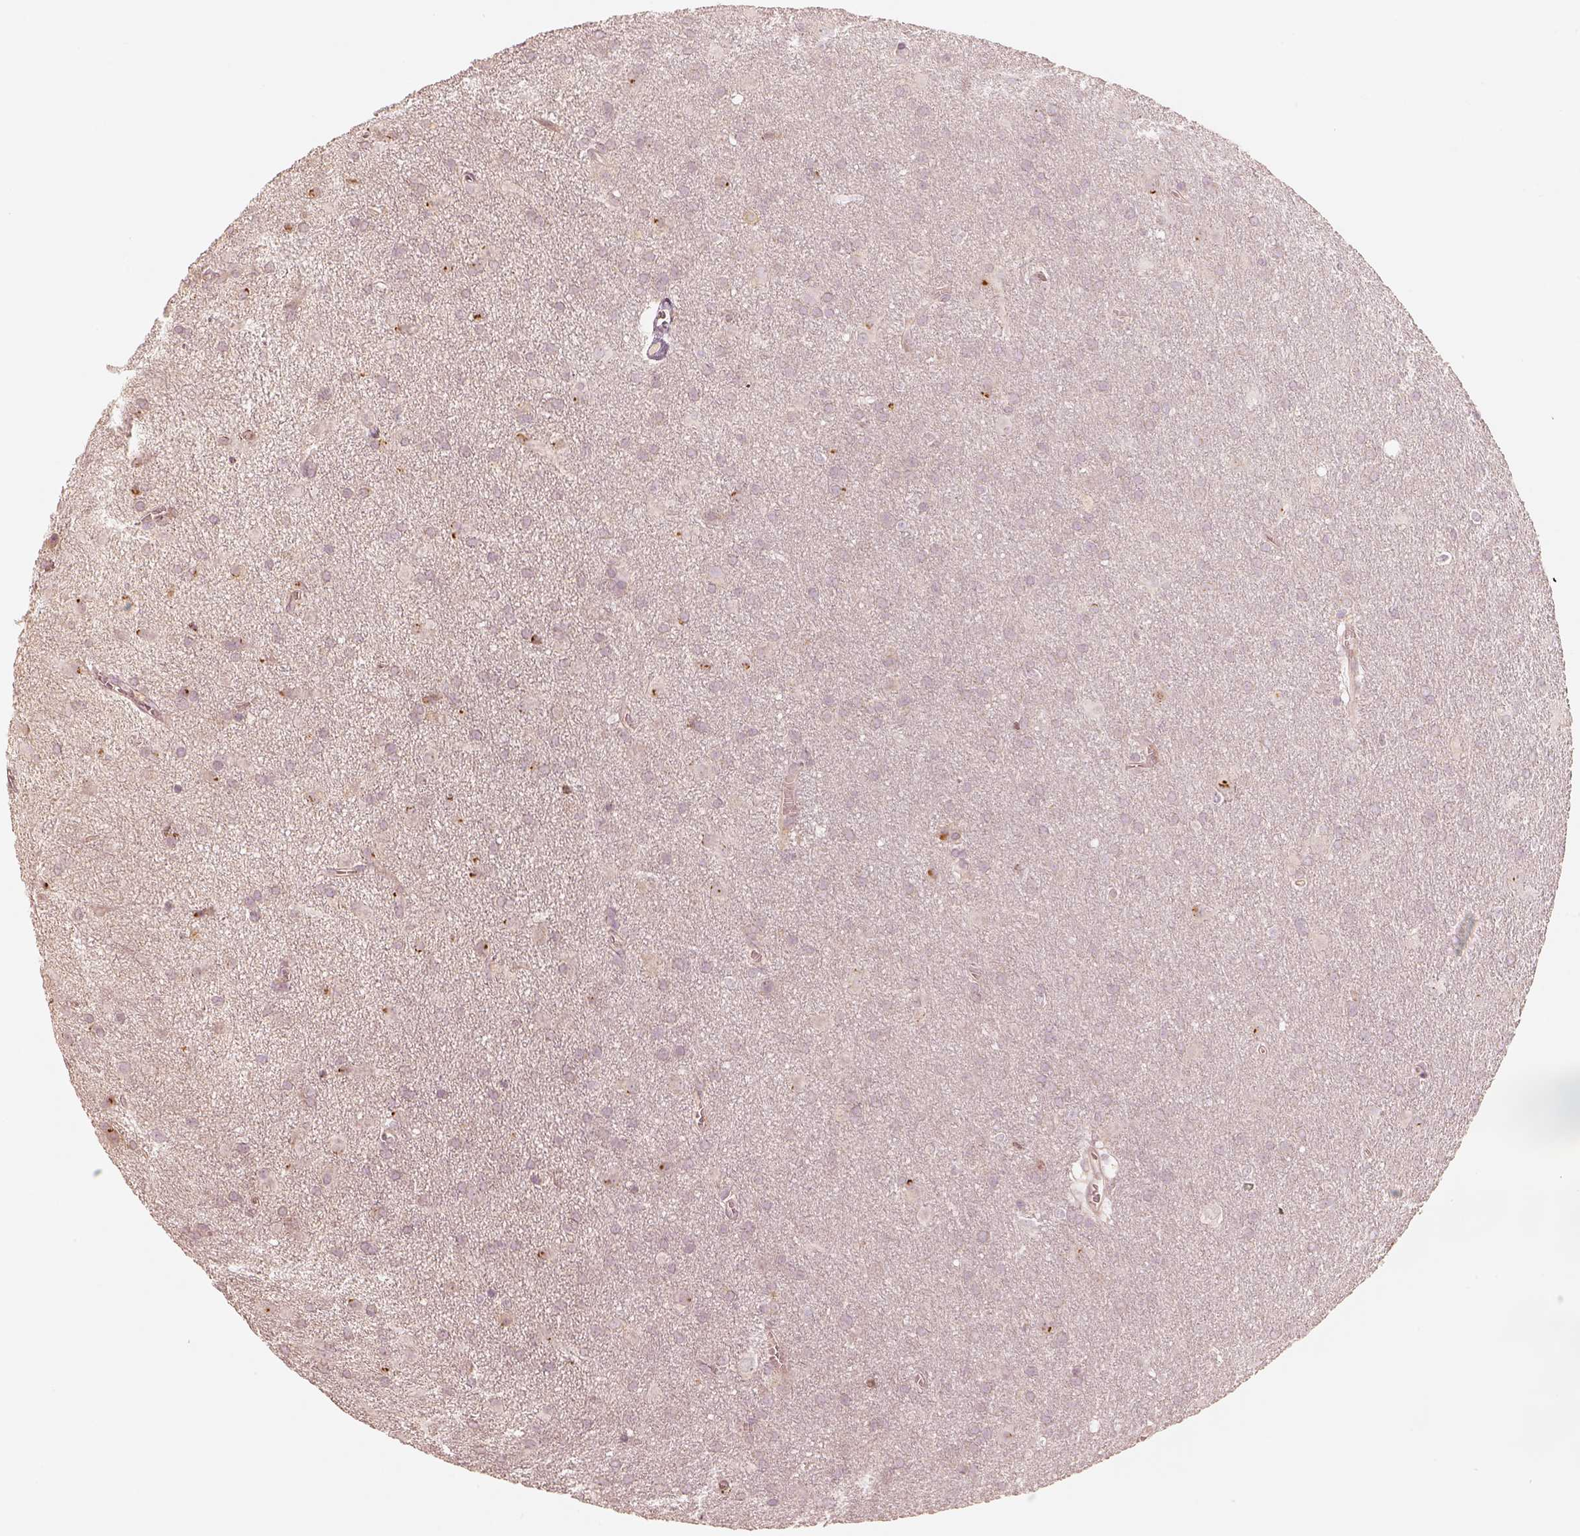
{"staining": {"intensity": "negative", "quantity": "none", "location": "none"}, "tissue": "glioma", "cell_type": "Tumor cells", "image_type": "cancer", "snomed": [{"axis": "morphology", "description": "Glioma, malignant, Low grade"}, {"axis": "topography", "description": "Brain"}], "caption": "Immunohistochemistry (IHC) image of human glioma stained for a protein (brown), which shows no expression in tumor cells.", "gene": "GORASP2", "patient": {"sex": "male", "age": 58}}